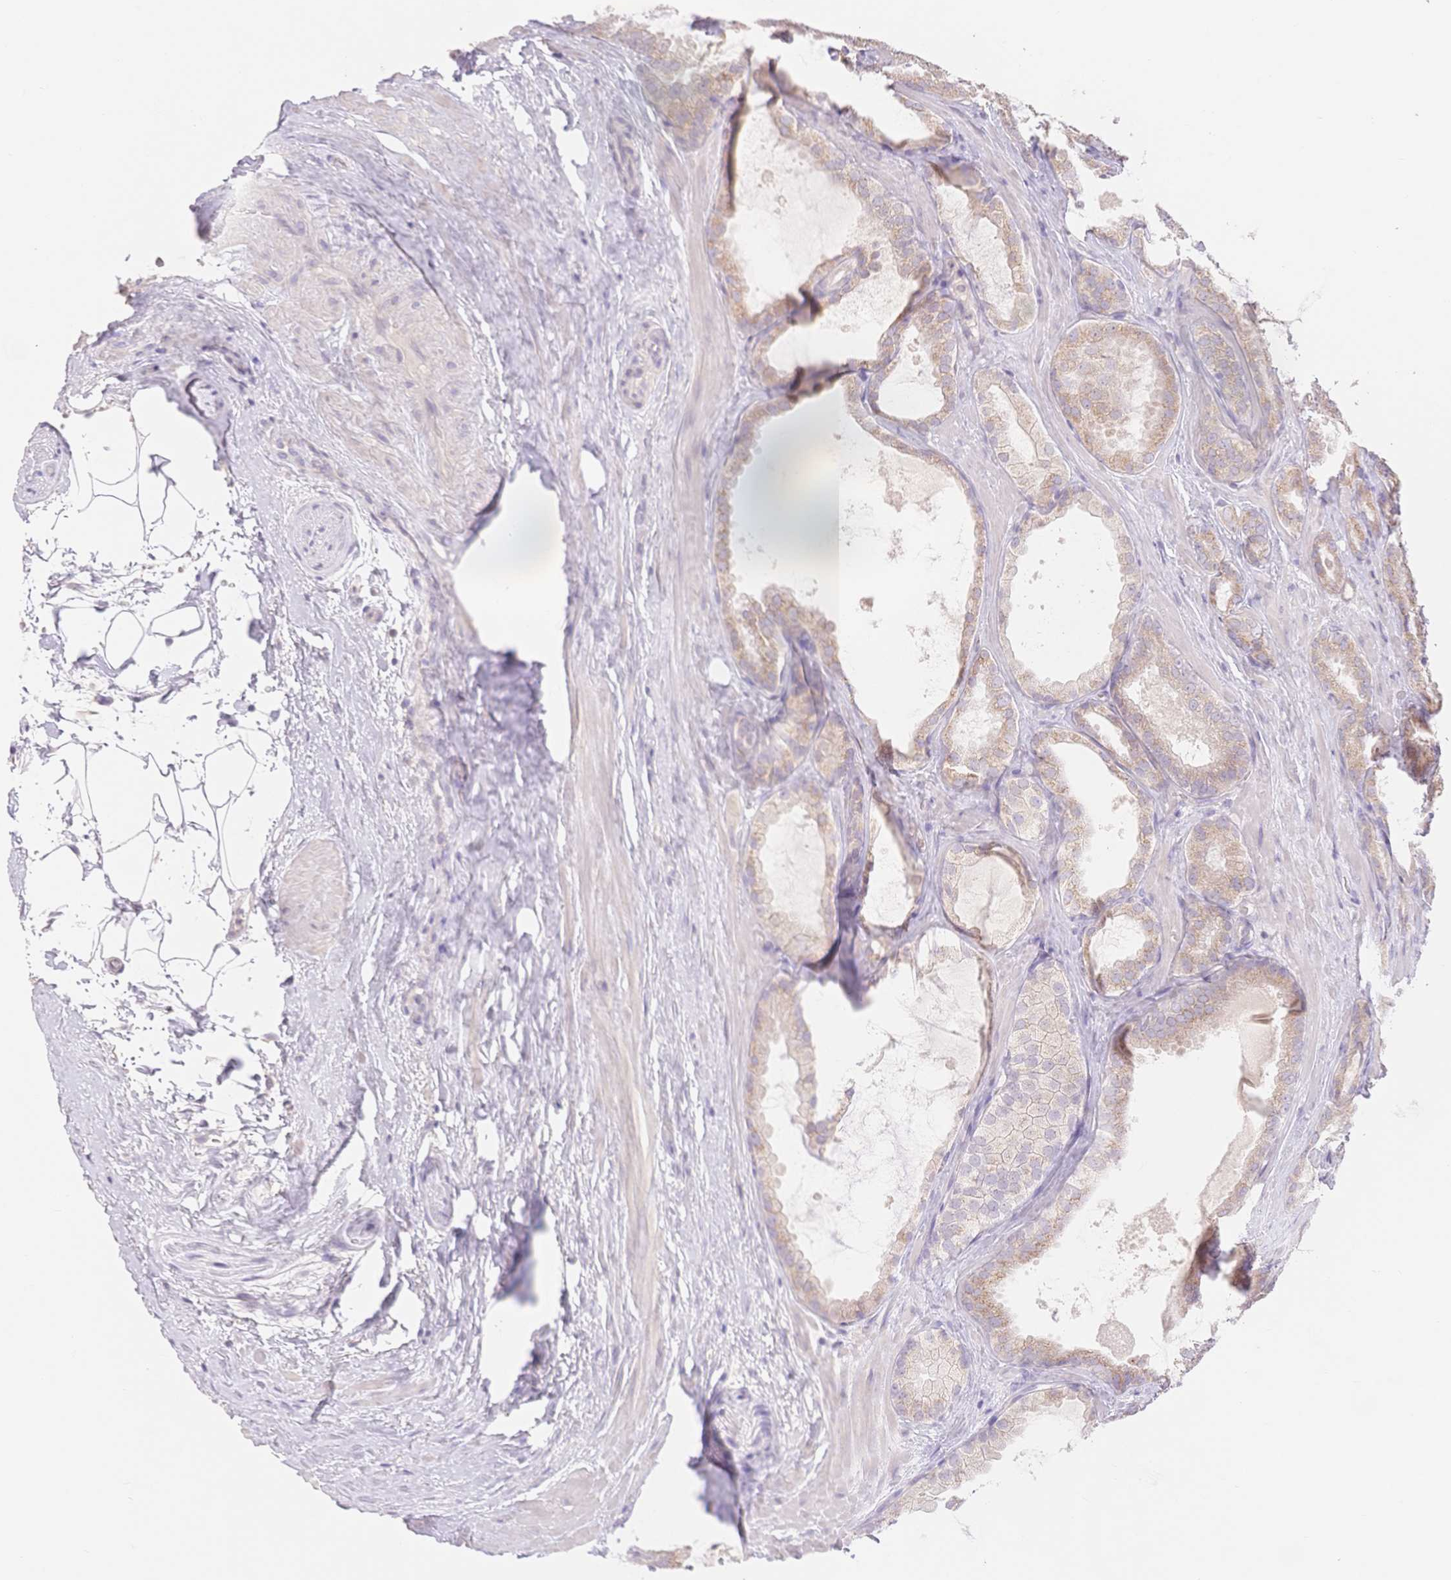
{"staining": {"intensity": "weak", "quantity": ">75%", "location": "cytoplasmic/membranous"}, "tissue": "prostate cancer", "cell_type": "Tumor cells", "image_type": "cancer", "snomed": [{"axis": "morphology", "description": "Adenocarcinoma, High grade"}, {"axis": "topography", "description": "Prostate"}], "caption": "Human prostate adenocarcinoma (high-grade) stained with a protein marker shows weak staining in tumor cells.", "gene": "SUV39H2", "patient": {"sex": "male", "age": 64}}